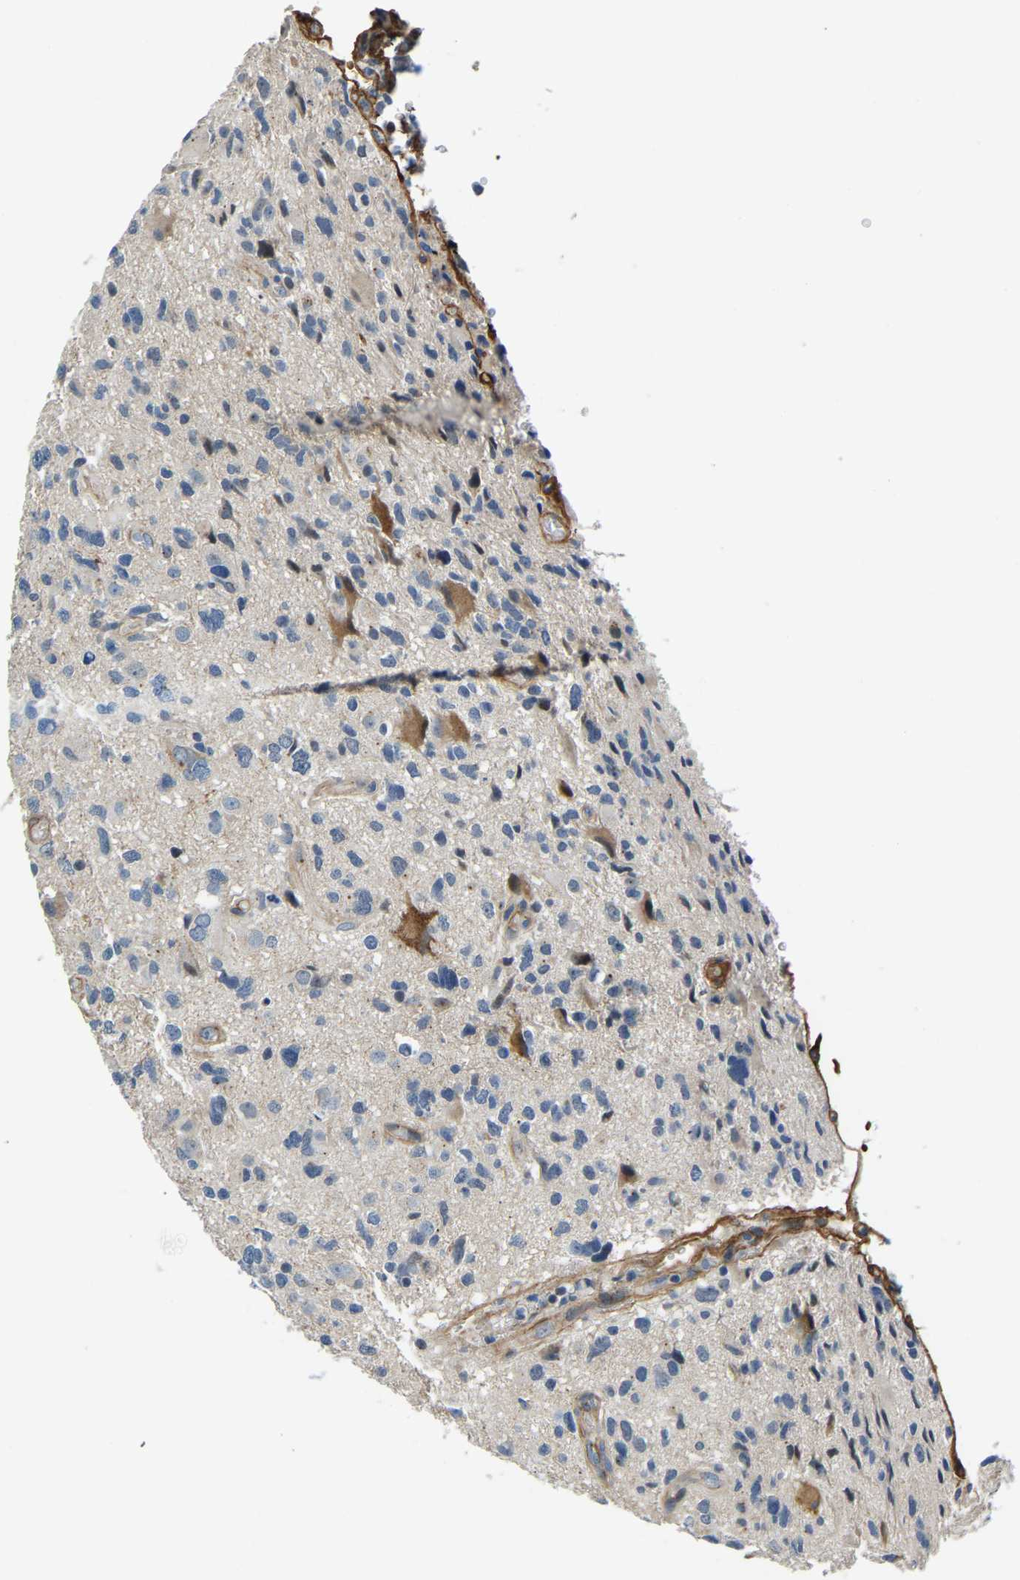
{"staining": {"intensity": "negative", "quantity": "none", "location": "none"}, "tissue": "glioma", "cell_type": "Tumor cells", "image_type": "cancer", "snomed": [{"axis": "morphology", "description": "Glioma, malignant, High grade"}, {"axis": "topography", "description": "Brain"}], "caption": "Image shows no significant protein expression in tumor cells of malignant glioma (high-grade).", "gene": "LIAS", "patient": {"sex": "male", "age": 33}}